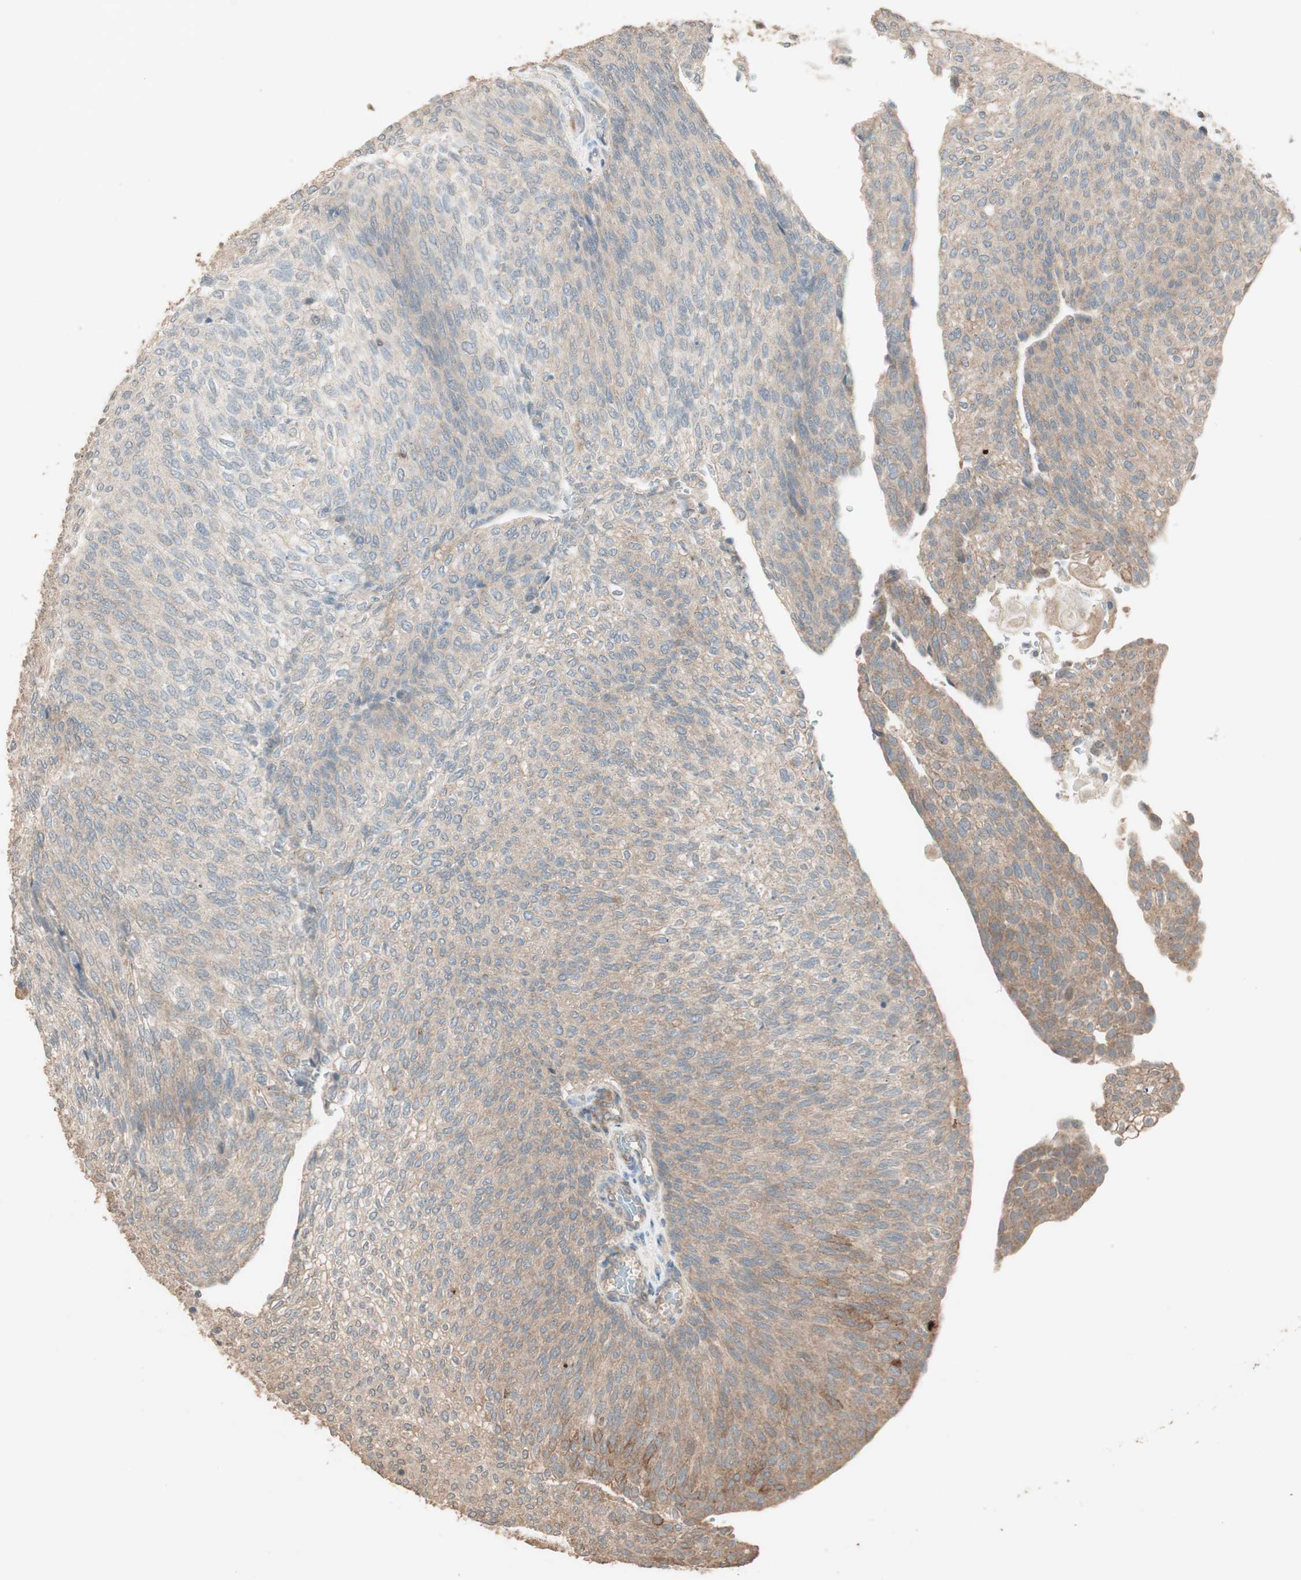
{"staining": {"intensity": "weak", "quantity": ">75%", "location": "cytoplasmic/membranous"}, "tissue": "urothelial cancer", "cell_type": "Tumor cells", "image_type": "cancer", "snomed": [{"axis": "morphology", "description": "Urothelial carcinoma, Low grade"}, {"axis": "topography", "description": "Urinary bladder"}], "caption": "Protein expression analysis of human urothelial cancer reveals weak cytoplasmic/membranous expression in about >75% of tumor cells.", "gene": "RARRES1", "patient": {"sex": "female", "age": 79}}